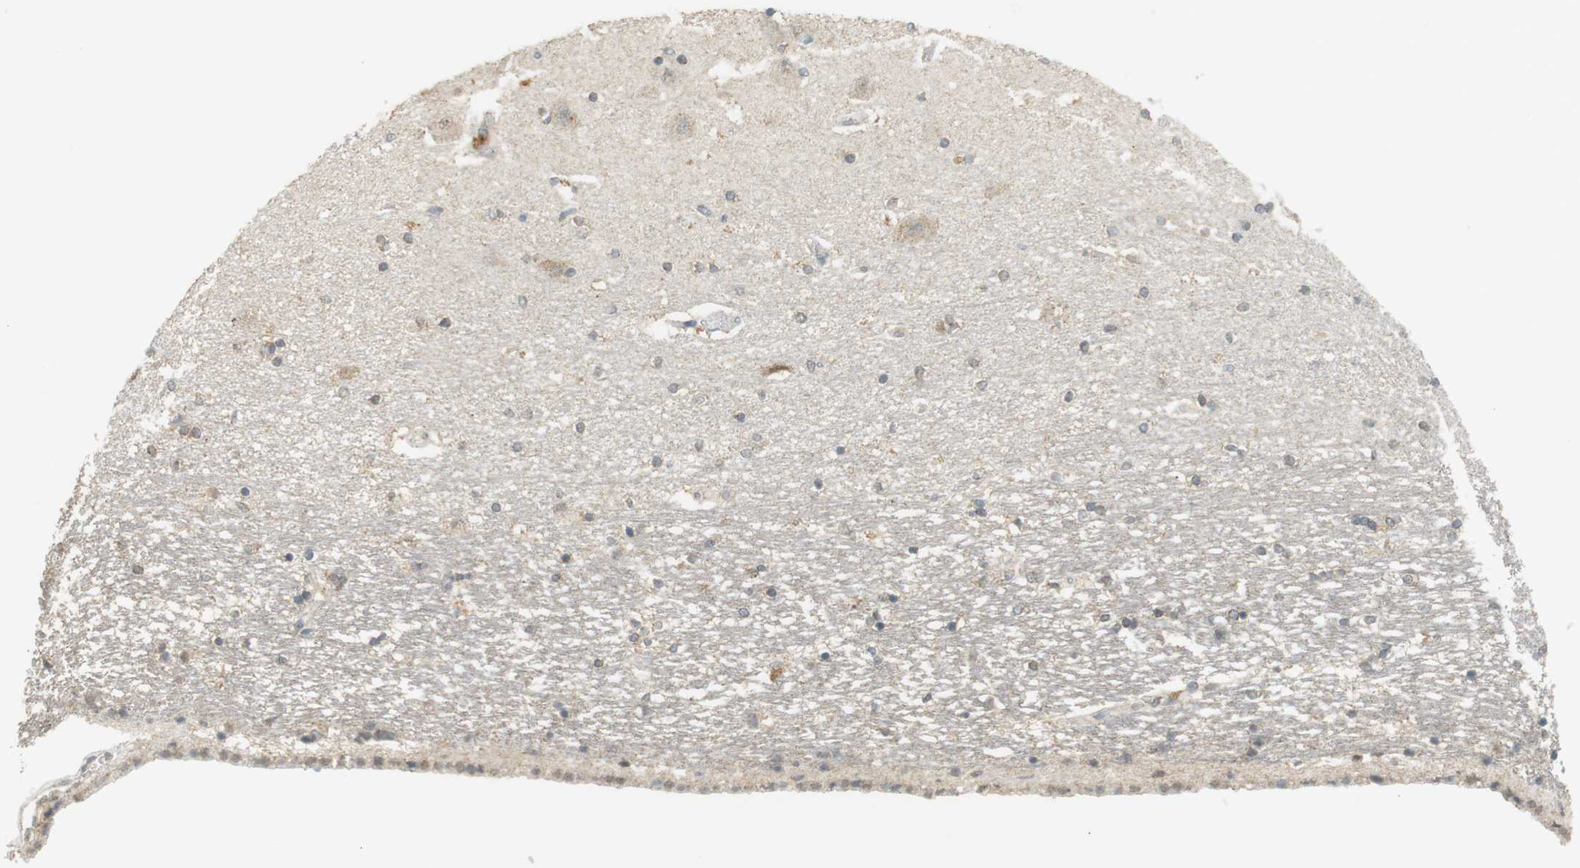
{"staining": {"intensity": "weak", "quantity": "25%-75%", "location": "cytoplasmic/membranous"}, "tissue": "hippocampus", "cell_type": "Glial cells", "image_type": "normal", "snomed": [{"axis": "morphology", "description": "Normal tissue, NOS"}, {"axis": "topography", "description": "Hippocampus"}], "caption": "Protein staining exhibits weak cytoplasmic/membranous positivity in approximately 25%-75% of glial cells in unremarkable hippocampus. (DAB IHC, brown staining for protein, blue staining for nuclei).", "gene": "TTK", "patient": {"sex": "female", "age": 54}}